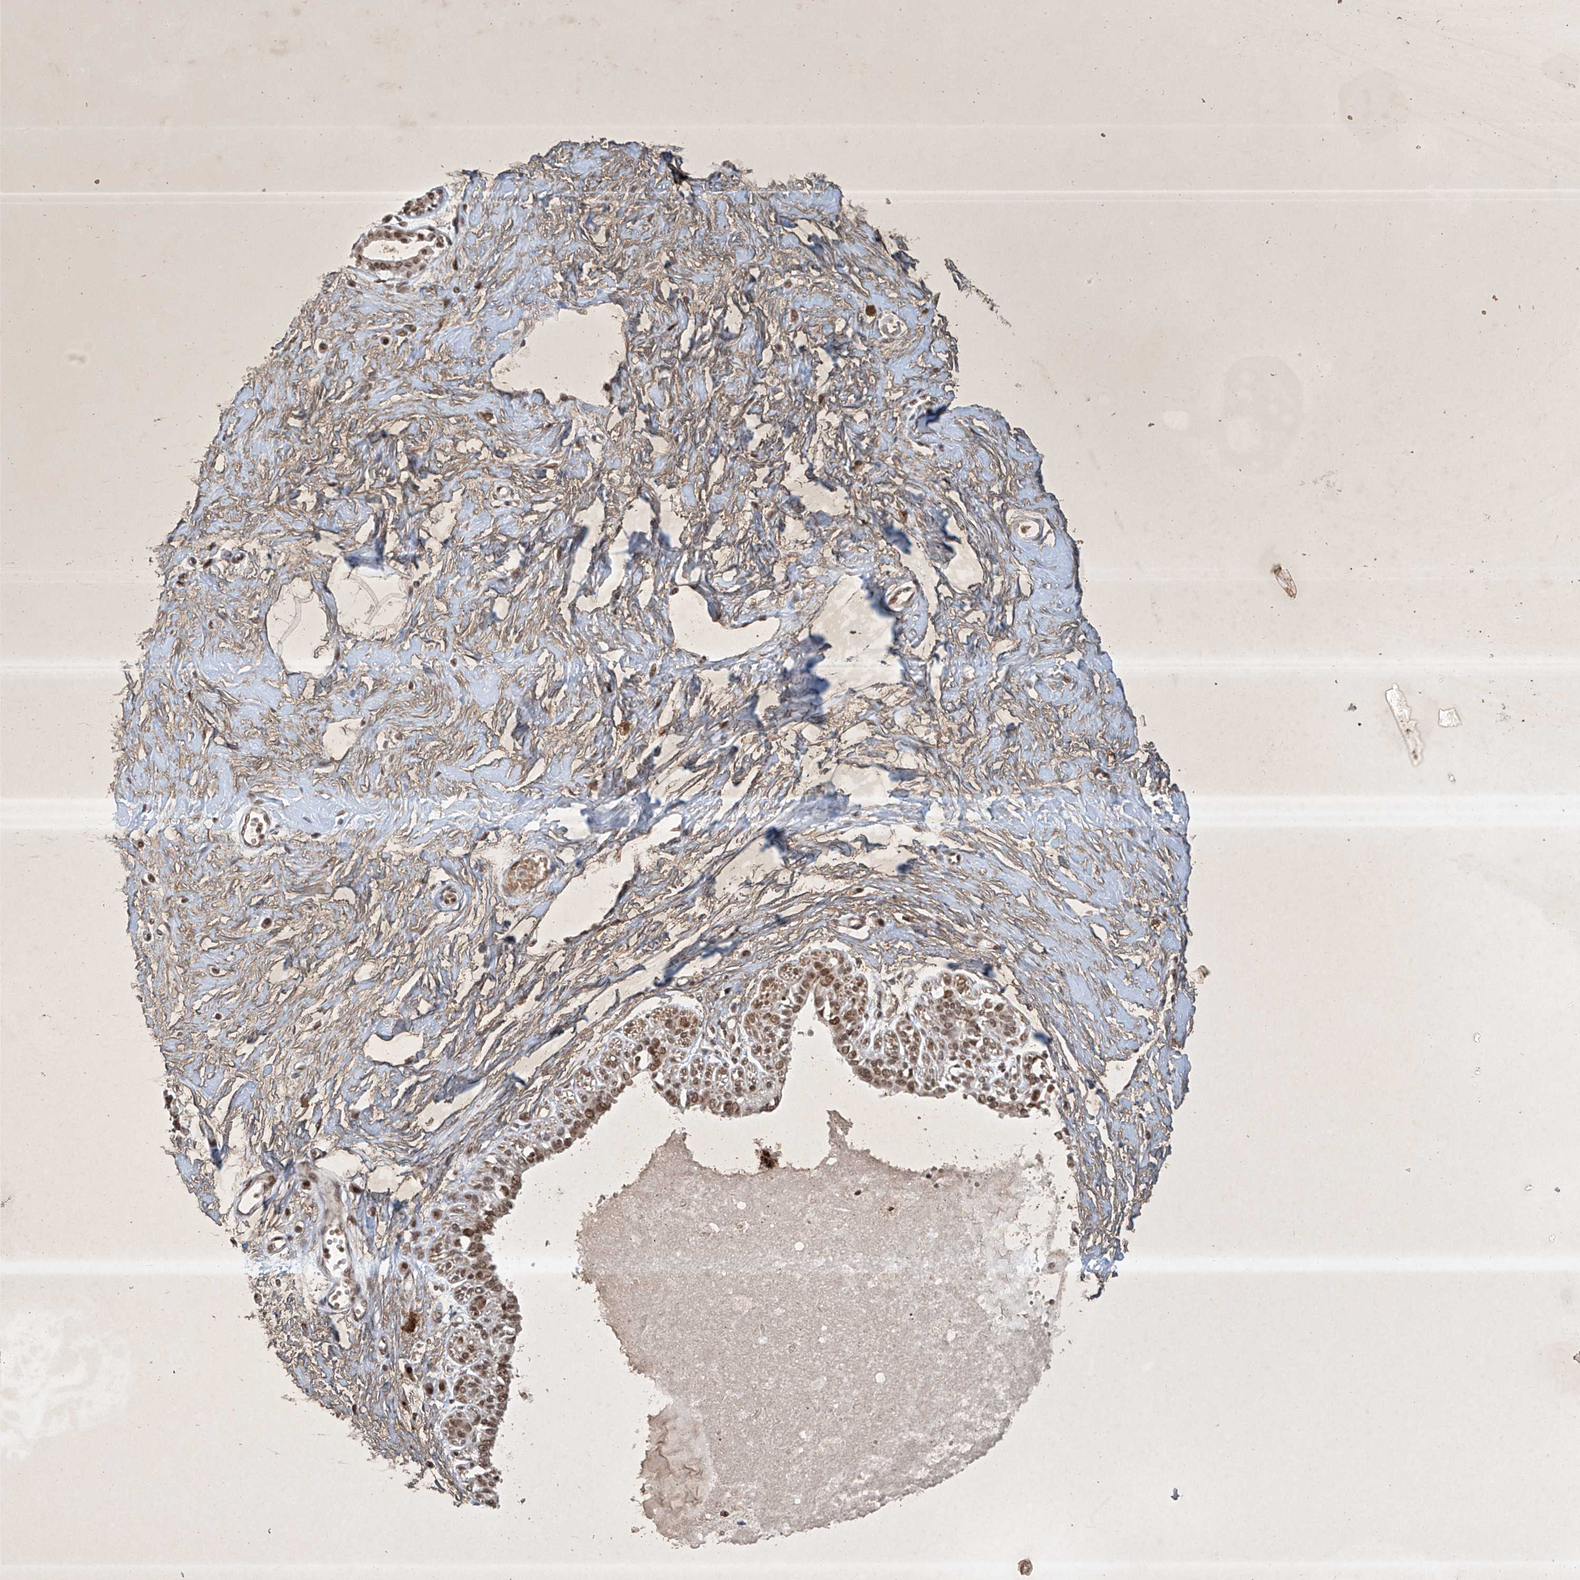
{"staining": {"intensity": "moderate", "quantity": ">75%", "location": "nuclear"}, "tissue": "breast", "cell_type": "Adipocytes", "image_type": "normal", "snomed": [{"axis": "morphology", "description": "Normal tissue, NOS"}, {"axis": "topography", "description": "Breast"}], "caption": "Immunohistochemistry (IHC) of benign breast demonstrates medium levels of moderate nuclear expression in about >75% of adipocytes.", "gene": "ZNF470", "patient": {"sex": "female", "age": 45}}